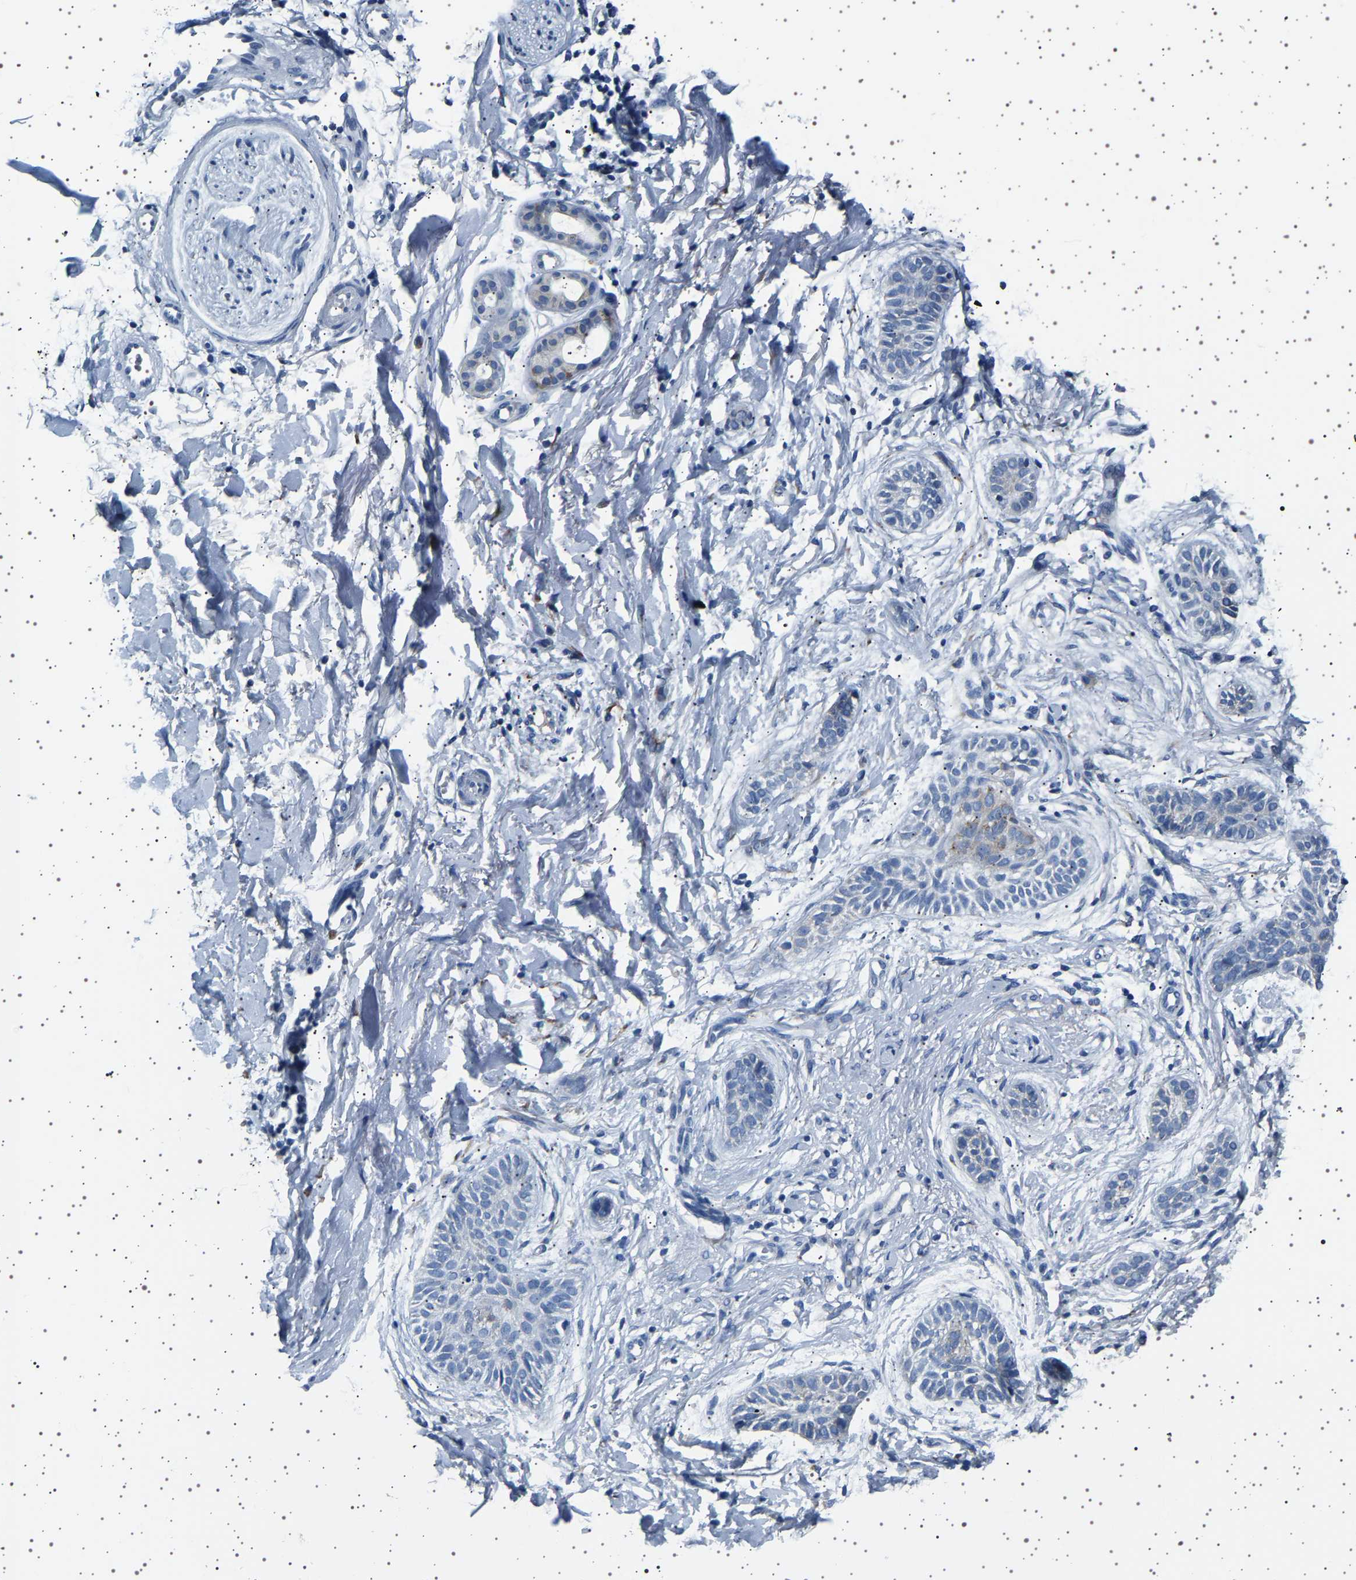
{"staining": {"intensity": "negative", "quantity": "none", "location": "none"}, "tissue": "skin cancer", "cell_type": "Tumor cells", "image_type": "cancer", "snomed": [{"axis": "morphology", "description": "Normal tissue, NOS"}, {"axis": "morphology", "description": "Basal cell carcinoma"}, {"axis": "topography", "description": "Skin"}], "caption": "Basal cell carcinoma (skin) was stained to show a protein in brown. There is no significant expression in tumor cells.", "gene": "FTCD", "patient": {"sex": "male", "age": 63}}